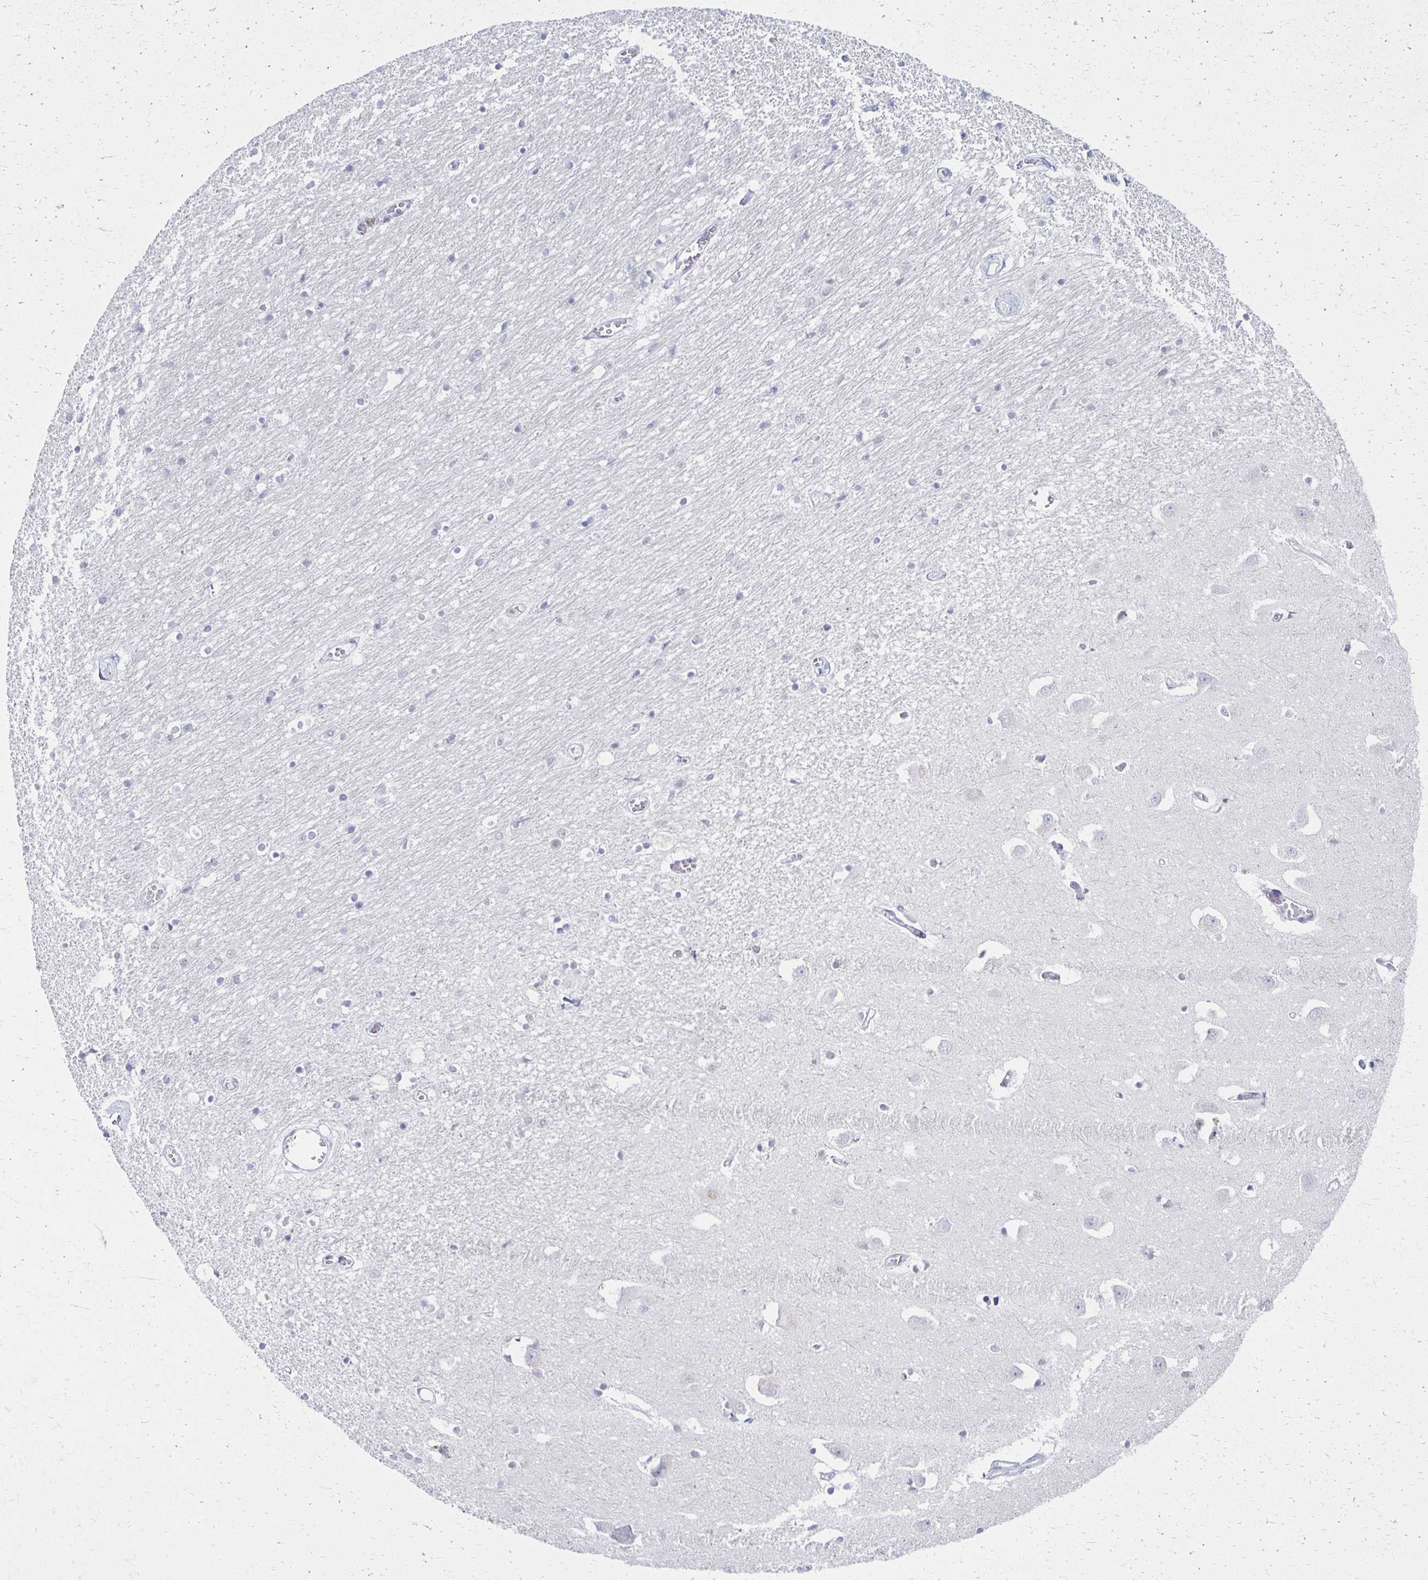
{"staining": {"intensity": "negative", "quantity": "none", "location": "none"}, "tissue": "caudate", "cell_type": "Glial cells", "image_type": "normal", "snomed": [{"axis": "morphology", "description": "Normal tissue, NOS"}, {"axis": "topography", "description": "Lateral ventricle wall"}, {"axis": "topography", "description": "Hippocampus"}], "caption": "A high-resolution micrograph shows immunohistochemistry (IHC) staining of benign caudate, which reveals no significant staining in glial cells. Nuclei are stained in blue.", "gene": "IRF7", "patient": {"sex": "female", "age": 63}}